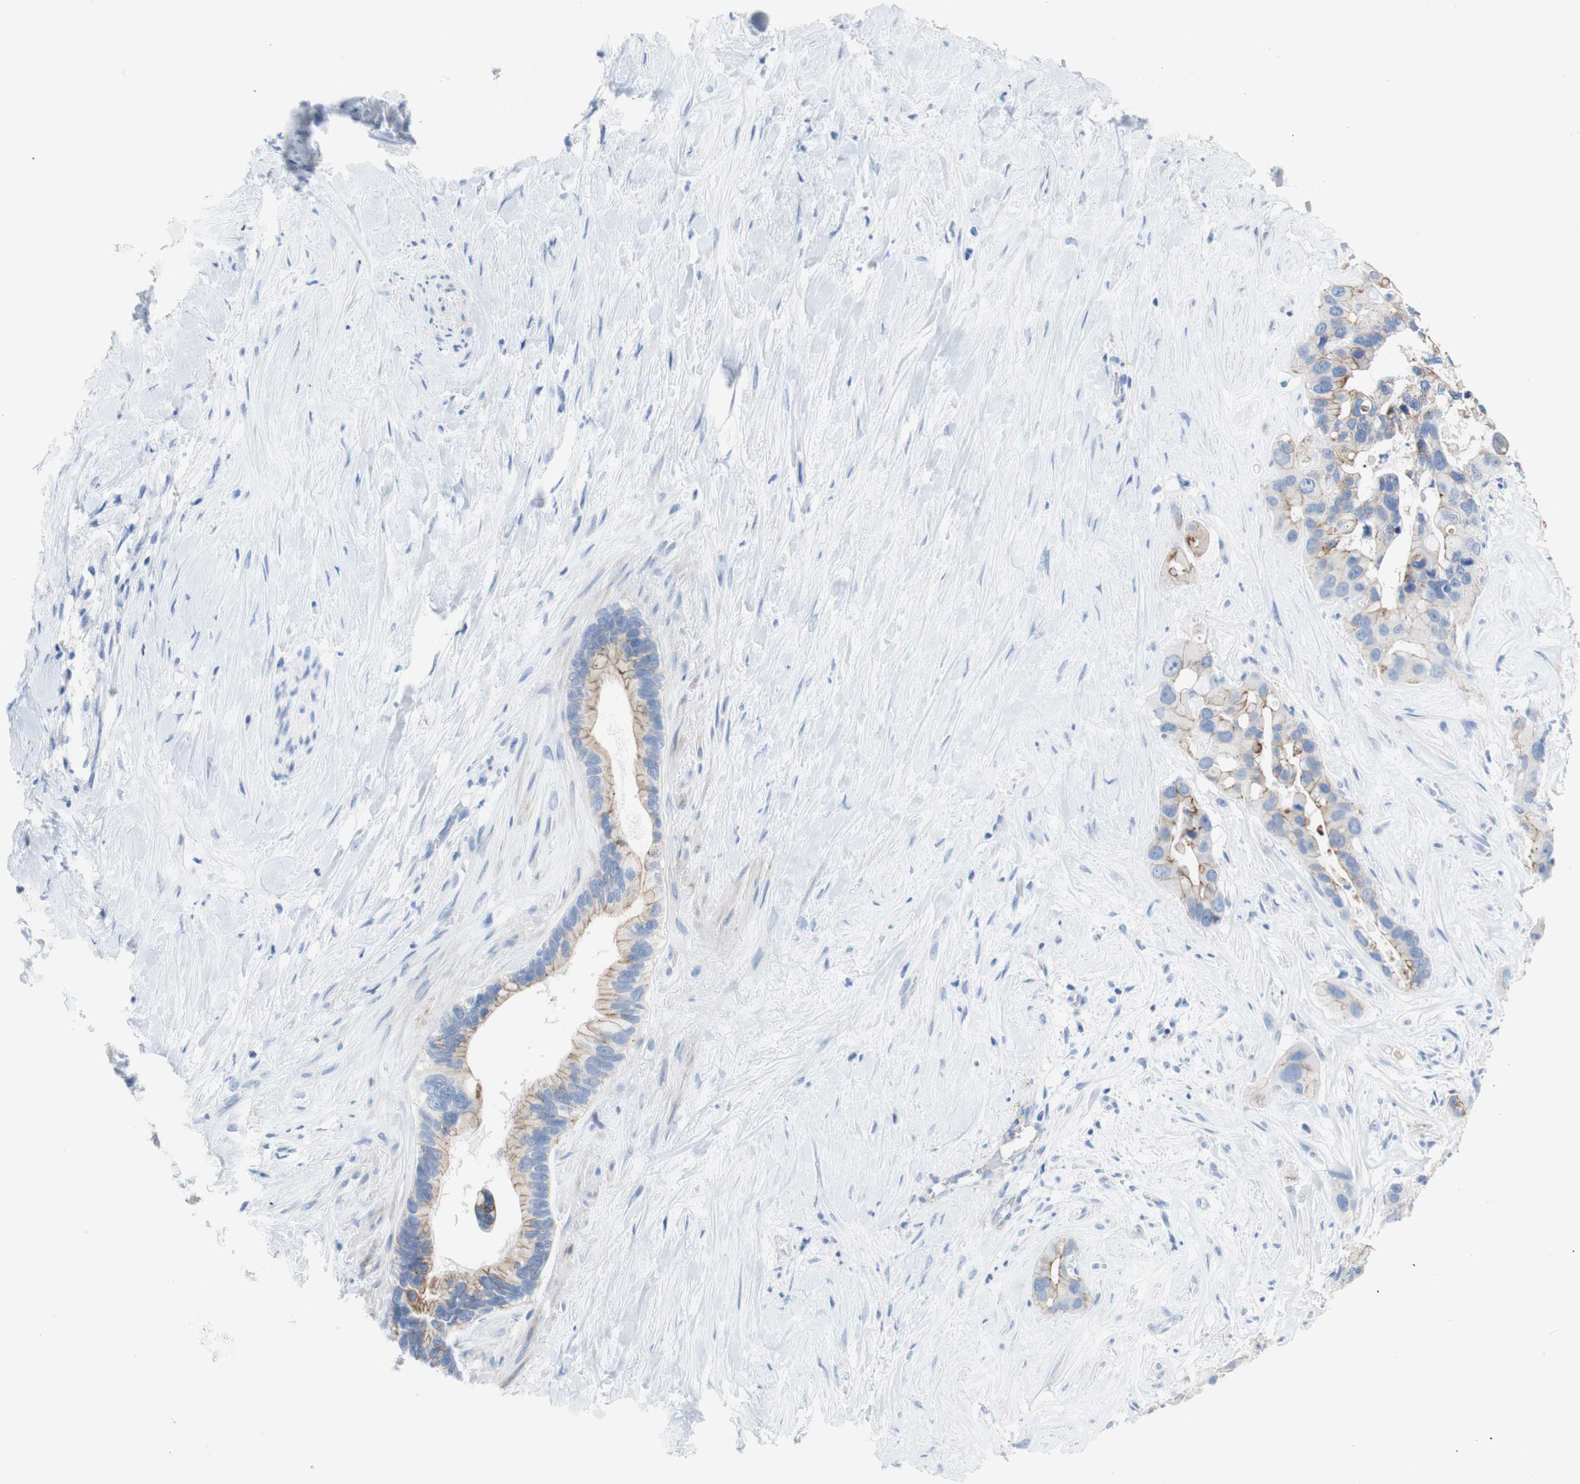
{"staining": {"intensity": "moderate", "quantity": "25%-75%", "location": "cytoplasmic/membranous"}, "tissue": "liver cancer", "cell_type": "Tumor cells", "image_type": "cancer", "snomed": [{"axis": "morphology", "description": "Cholangiocarcinoma"}, {"axis": "topography", "description": "Liver"}], "caption": "Liver cancer stained with a brown dye demonstrates moderate cytoplasmic/membranous positive expression in about 25%-75% of tumor cells.", "gene": "DSC2", "patient": {"sex": "female", "age": 65}}